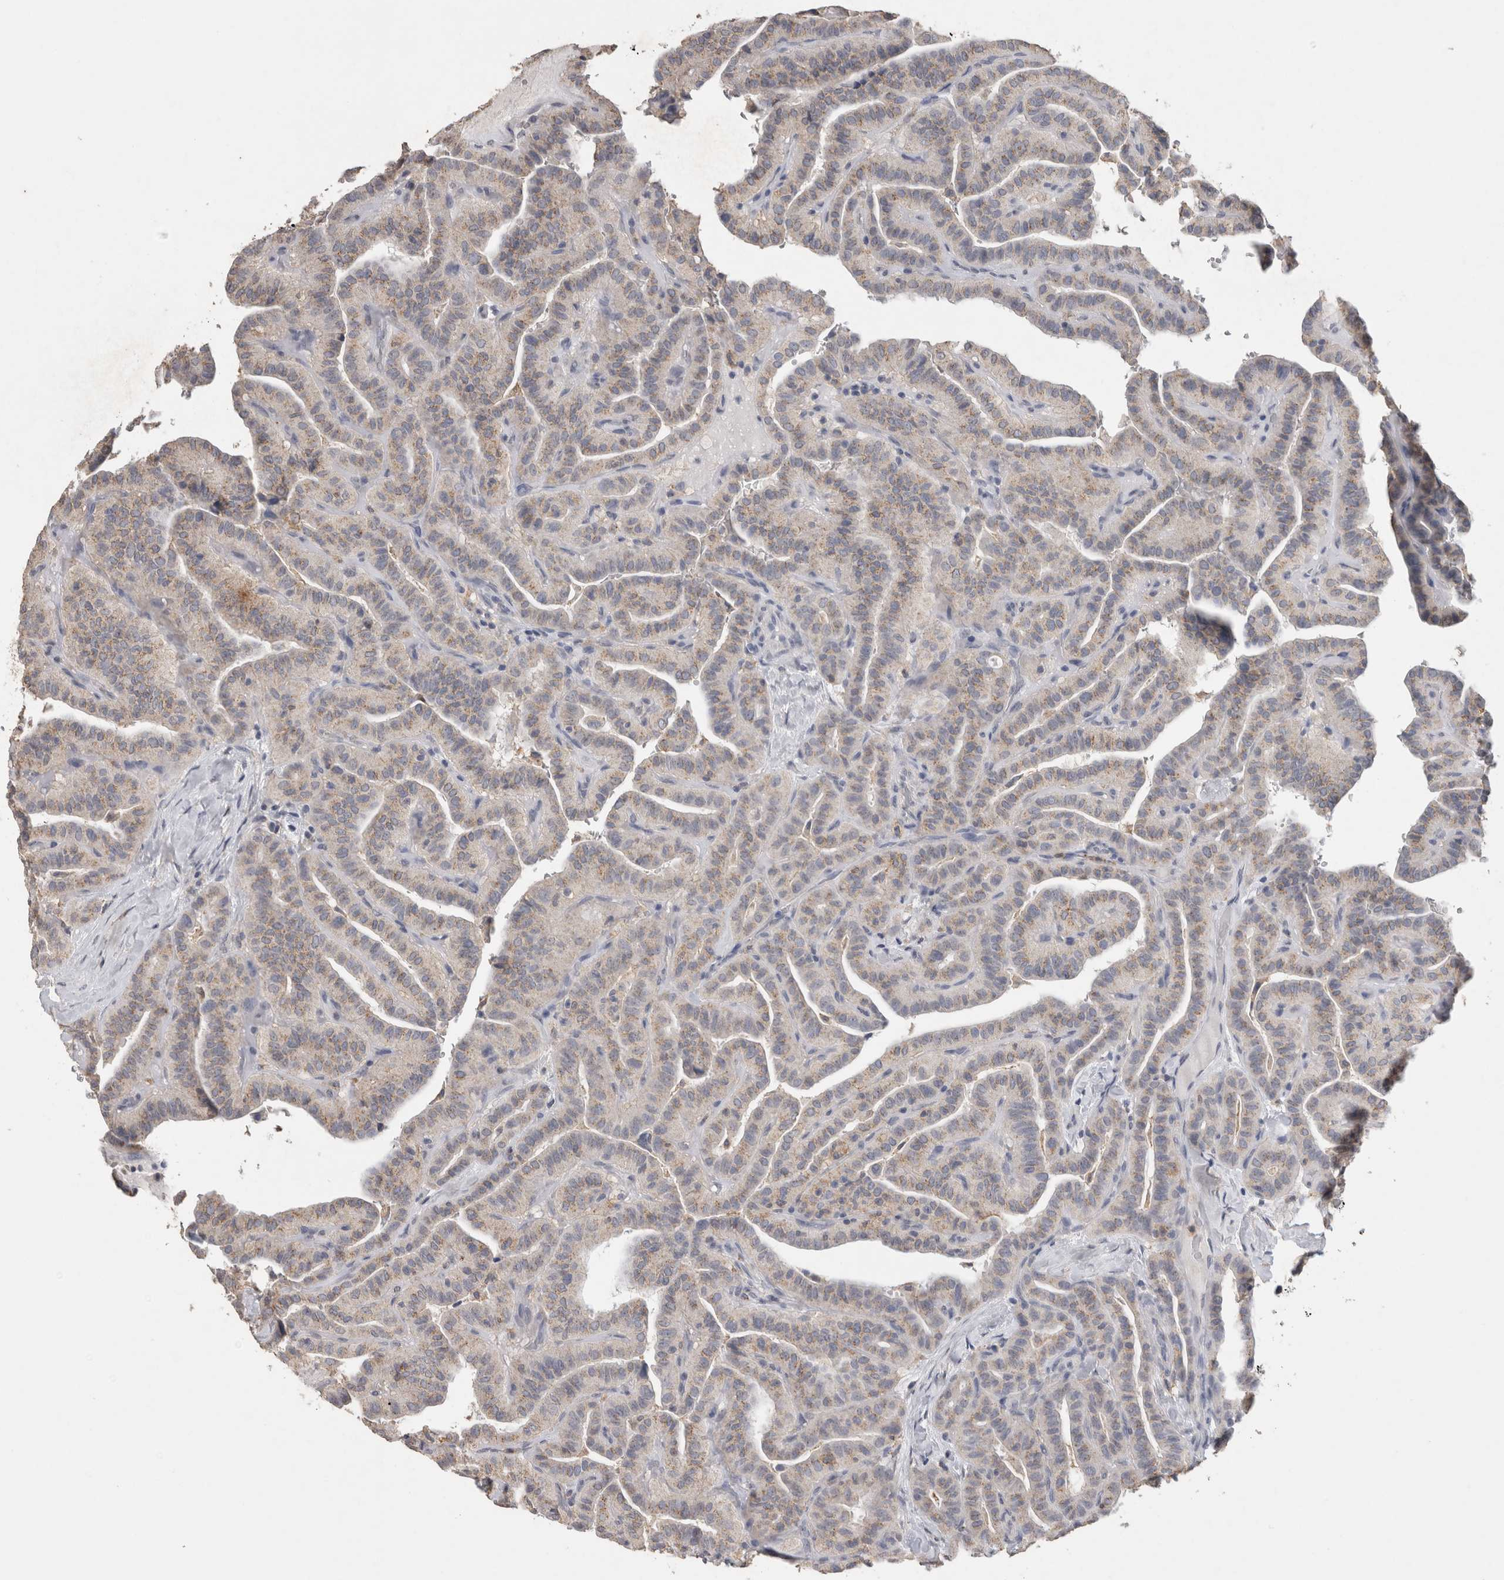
{"staining": {"intensity": "weak", "quantity": ">75%", "location": "cytoplasmic/membranous"}, "tissue": "thyroid cancer", "cell_type": "Tumor cells", "image_type": "cancer", "snomed": [{"axis": "morphology", "description": "Papillary adenocarcinoma, NOS"}, {"axis": "topography", "description": "Thyroid gland"}], "caption": "Immunohistochemistry histopathology image of human thyroid cancer (papillary adenocarcinoma) stained for a protein (brown), which displays low levels of weak cytoplasmic/membranous staining in about >75% of tumor cells.", "gene": "CNTFR", "patient": {"sex": "male", "age": 77}}